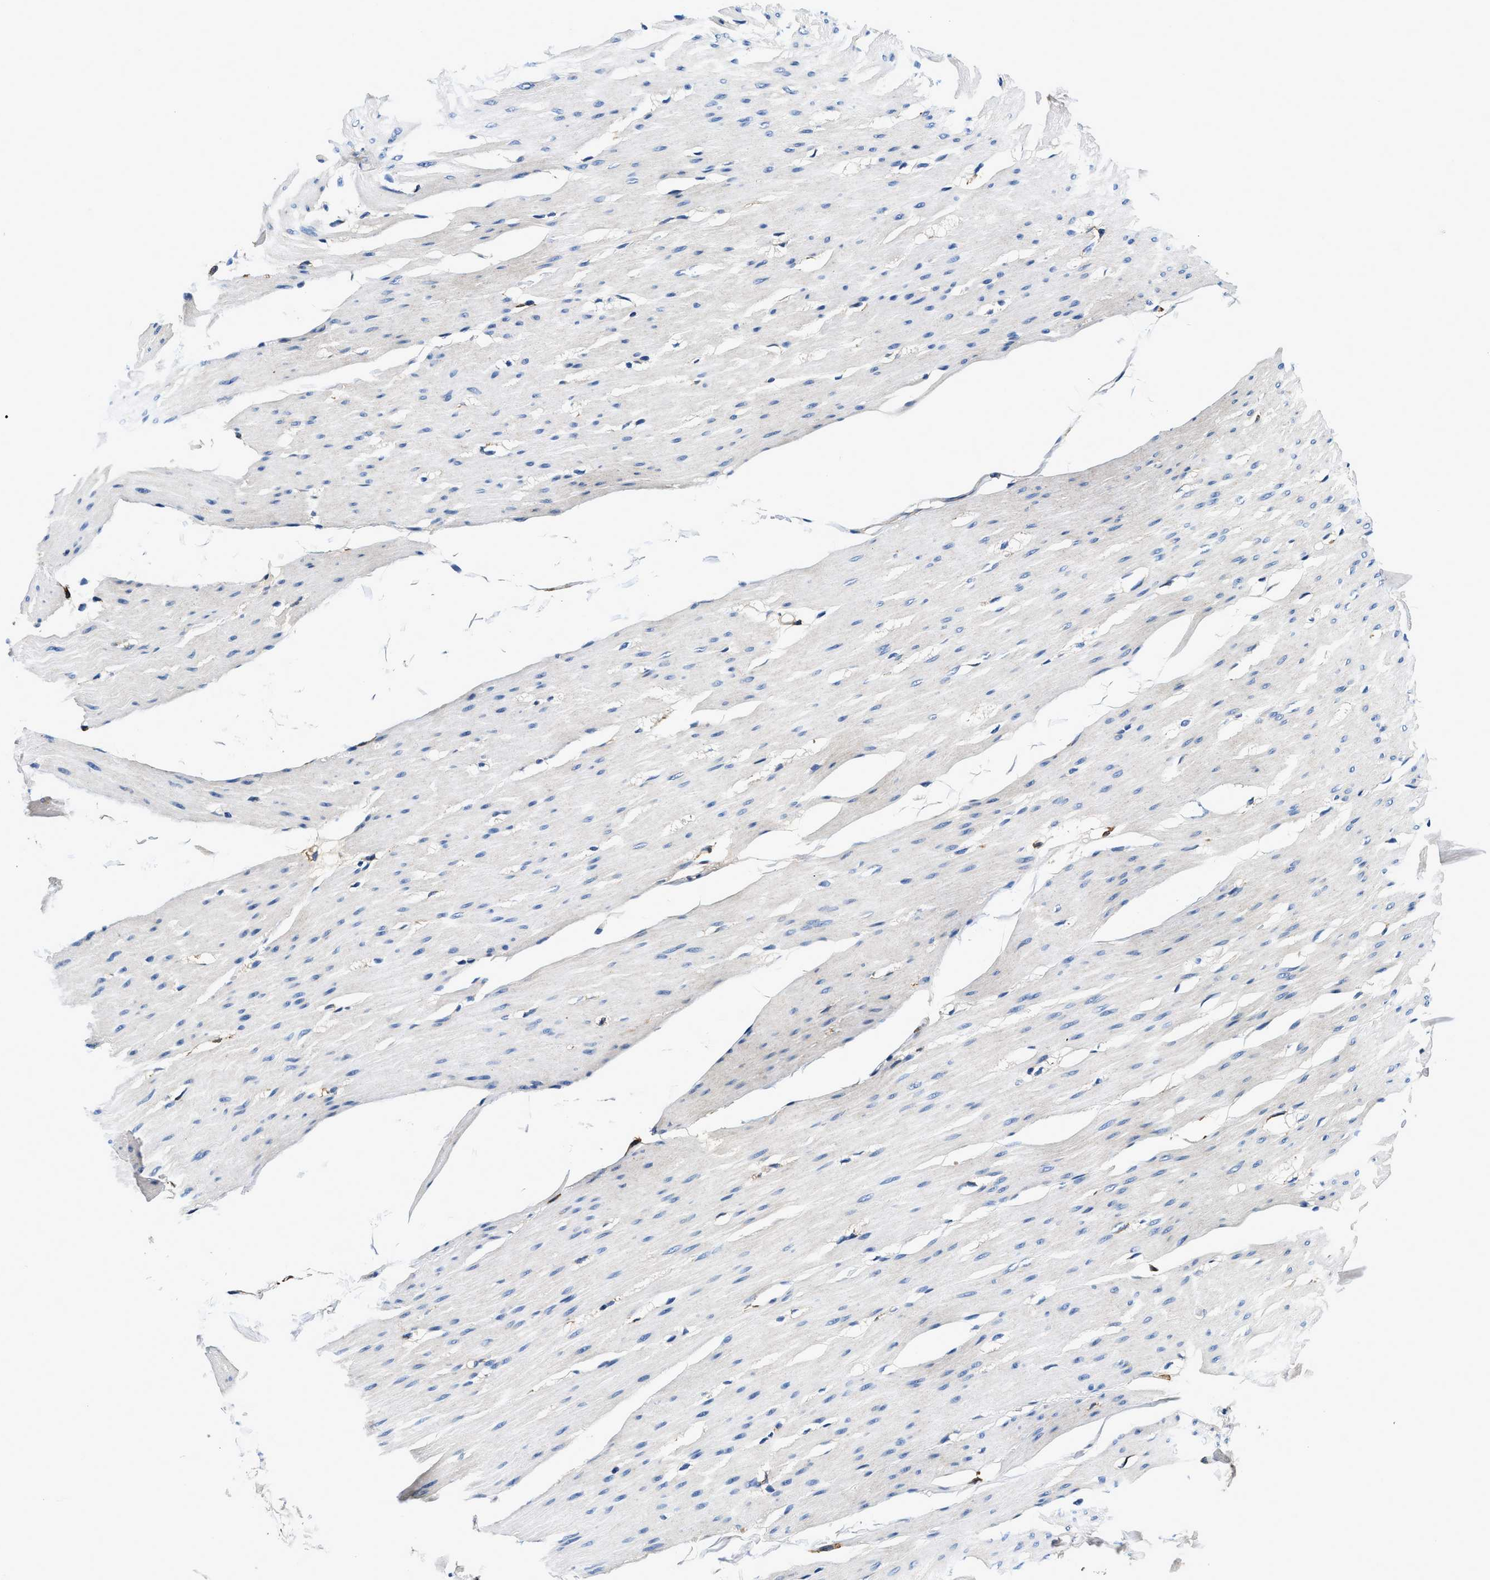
{"staining": {"intensity": "negative", "quantity": "none", "location": "none"}, "tissue": "smooth muscle", "cell_type": "Smooth muscle cells", "image_type": "normal", "snomed": [{"axis": "morphology", "description": "Normal tissue, NOS"}, {"axis": "topography", "description": "Smooth muscle"}, {"axis": "topography", "description": "Colon"}], "caption": "The micrograph shows no significant expression in smooth muscle cells of smooth muscle.", "gene": "ZFAND3", "patient": {"sex": "male", "age": 67}}